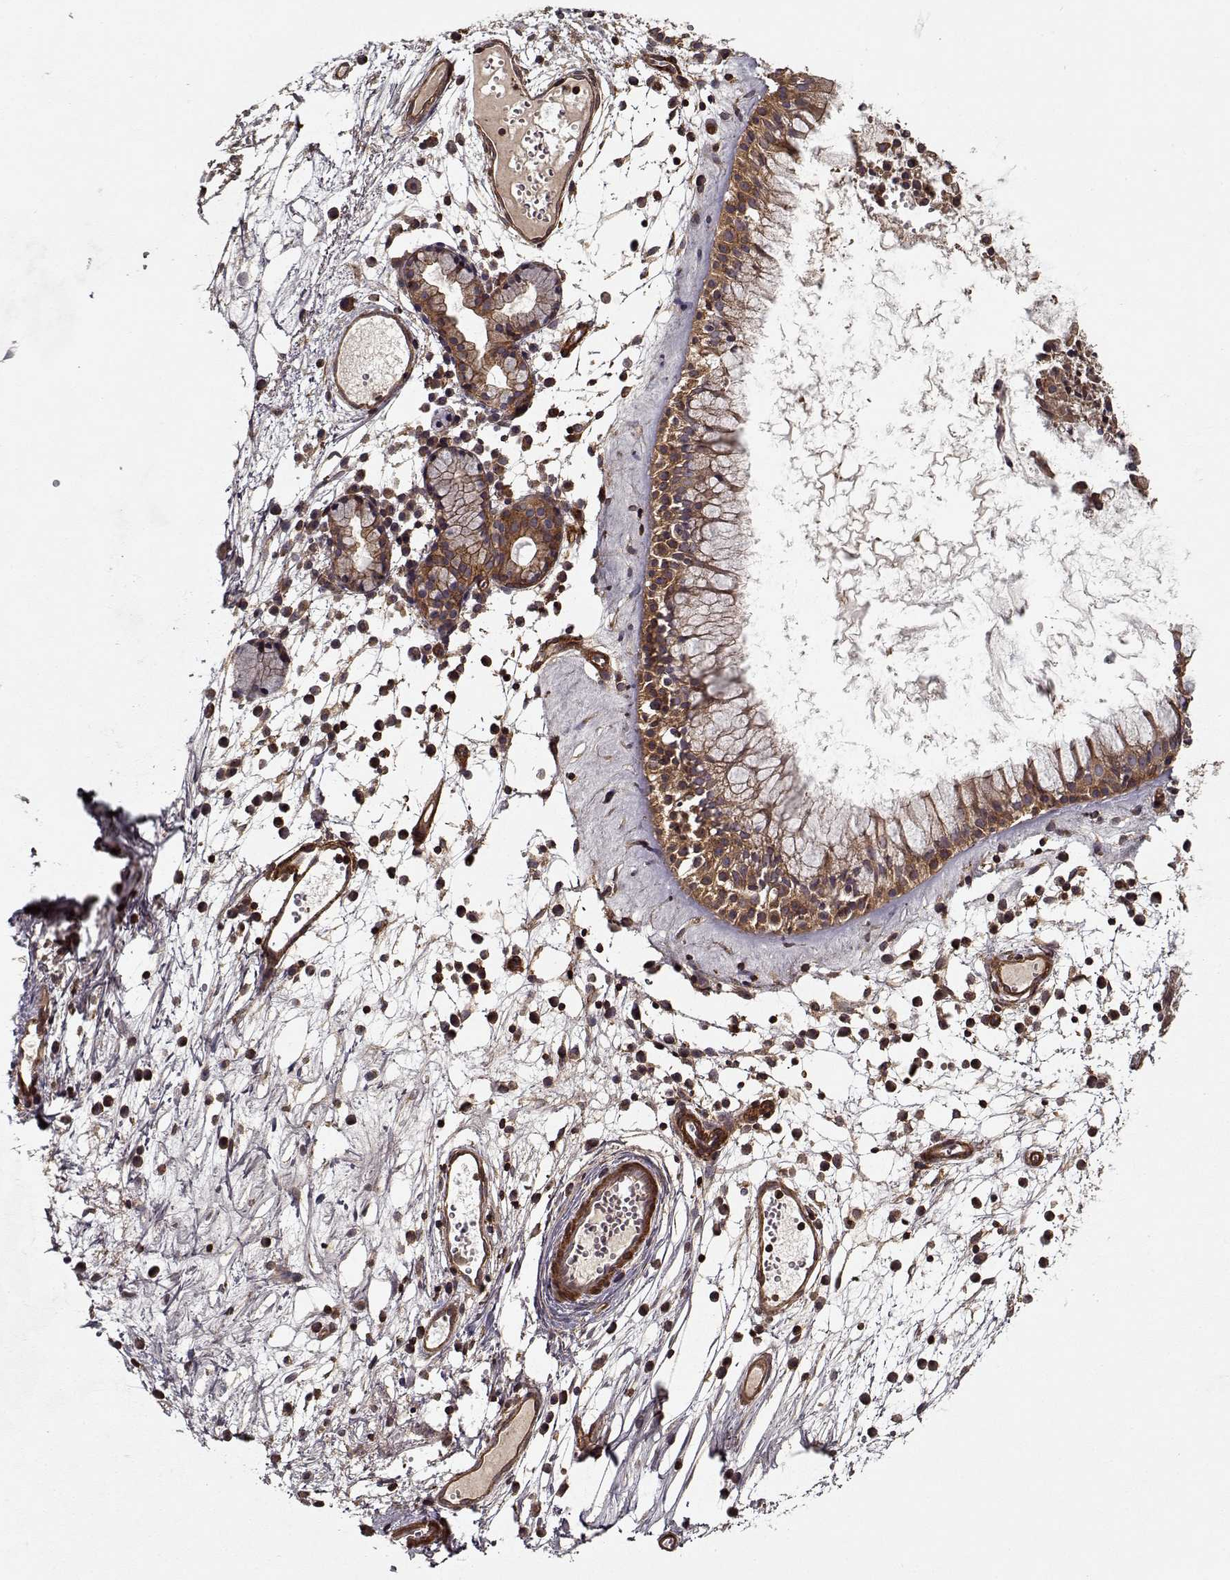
{"staining": {"intensity": "strong", "quantity": ">75%", "location": "cytoplasmic/membranous"}, "tissue": "nasopharynx", "cell_type": "Respiratory epithelial cells", "image_type": "normal", "snomed": [{"axis": "morphology", "description": "Normal tissue, NOS"}, {"axis": "topography", "description": "Nasopharynx"}], "caption": "This histopathology image demonstrates unremarkable nasopharynx stained with IHC to label a protein in brown. The cytoplasmic/membranous of respiratory epithelial cells show strong positivity for the protein. Nuclei are counter-stained blue.", "gene": "PPP1R12A", "patient": {"sex": "female", "age": 85}}